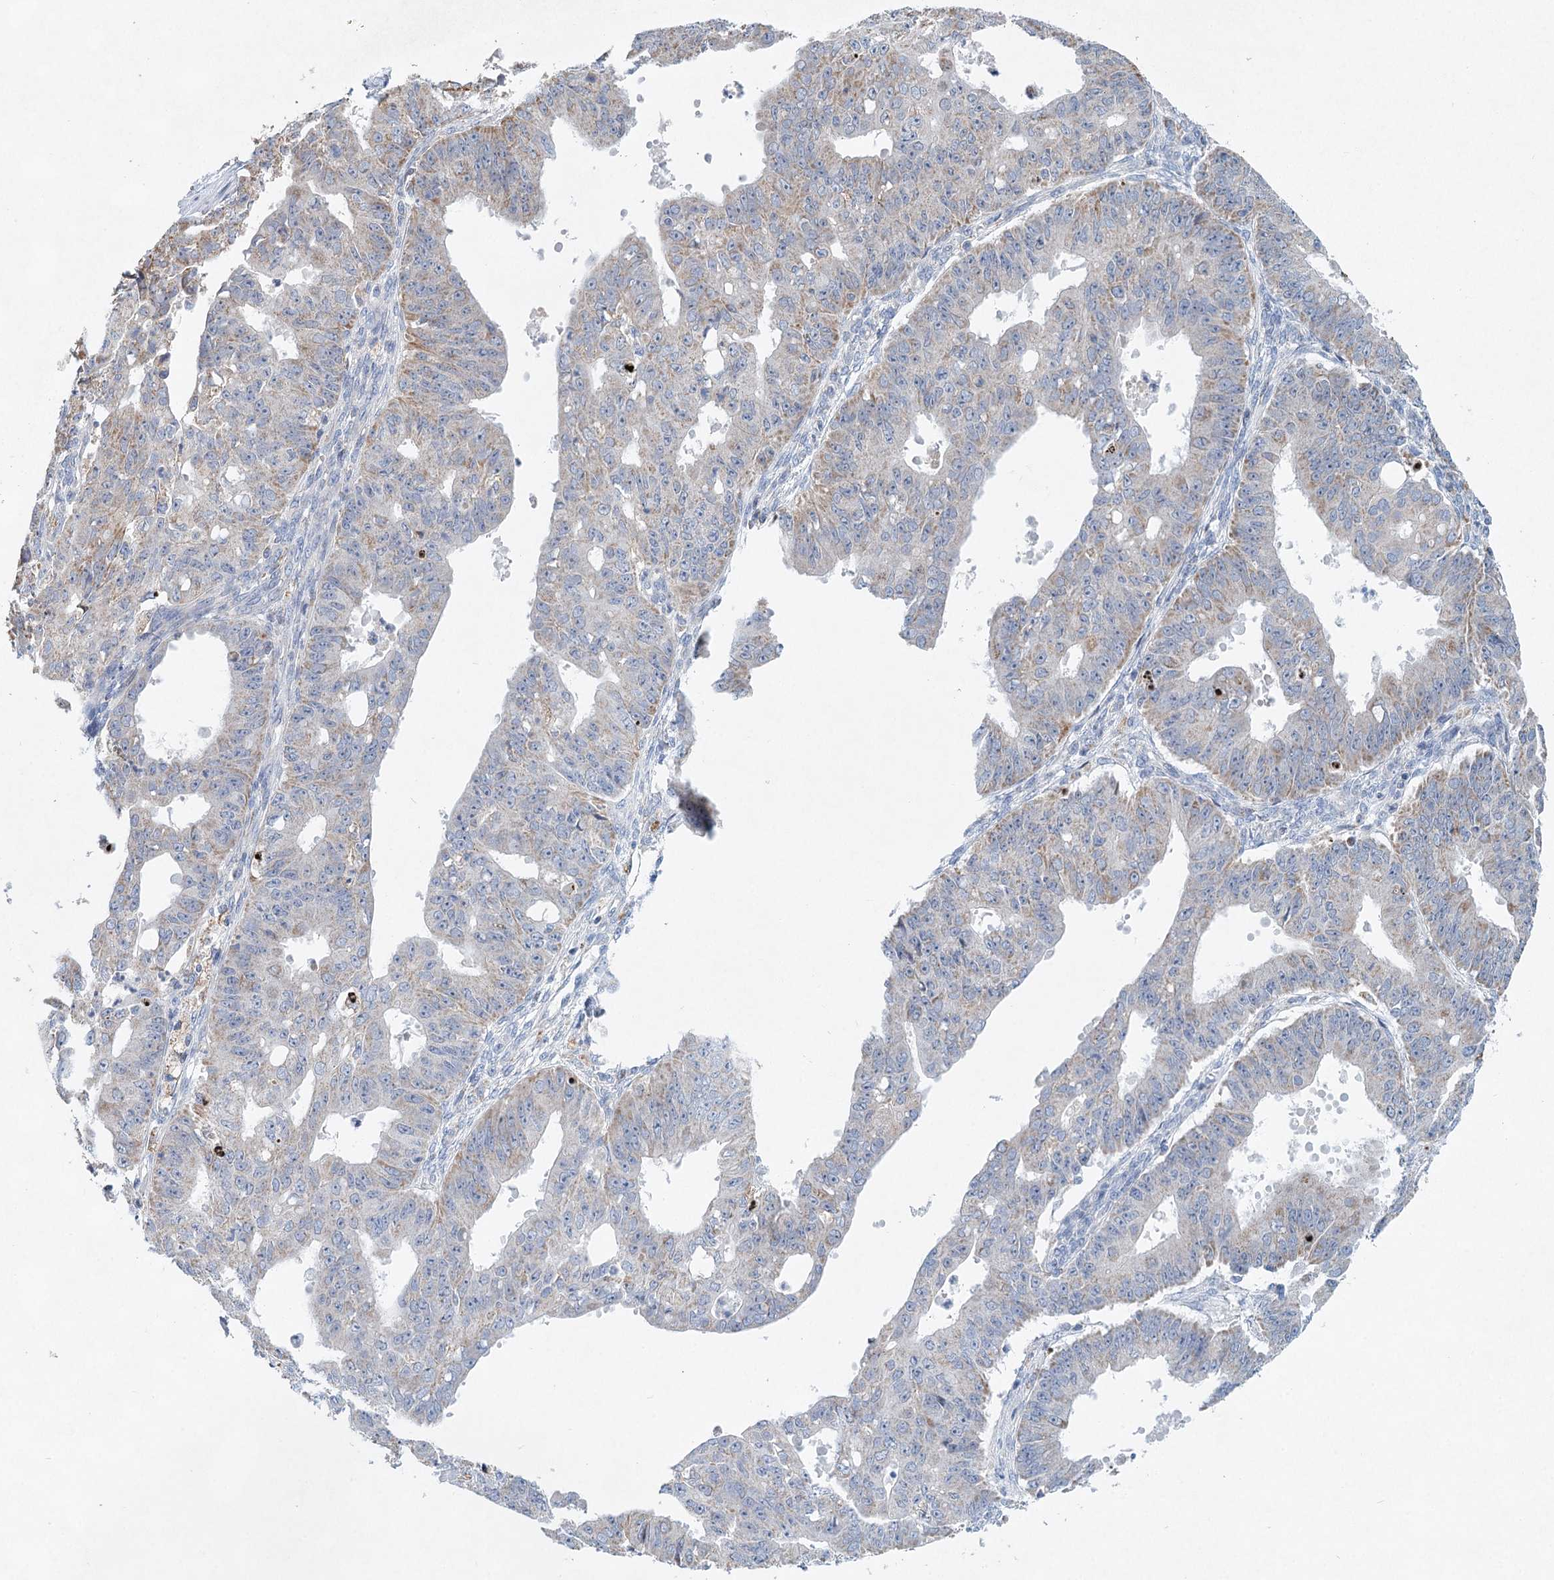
{"staining": {"intensity": "weak", "quantity": "<25%", "location": "cytoplasmic/membranous"}, "tissue": "ovarian cancer", "cell_type": "Tumor cells", "image_type": "cancer", "snomed": [{"axis": "morphology", "description": "Carcinoma, endometroid"}, {"axis": "topography", "description": "Appendix"}, {"axis": "topography", "description": "Ovary"}], "caption": "IHC of human endometroid carcinoma (ovarian) demonstrates no staining in tumor cells. (Immunohistochemistry (ihc), brightfield microscopy, high magnification).", "gene": "XPO6", "patient": {"sex": "female", "age": 42}}